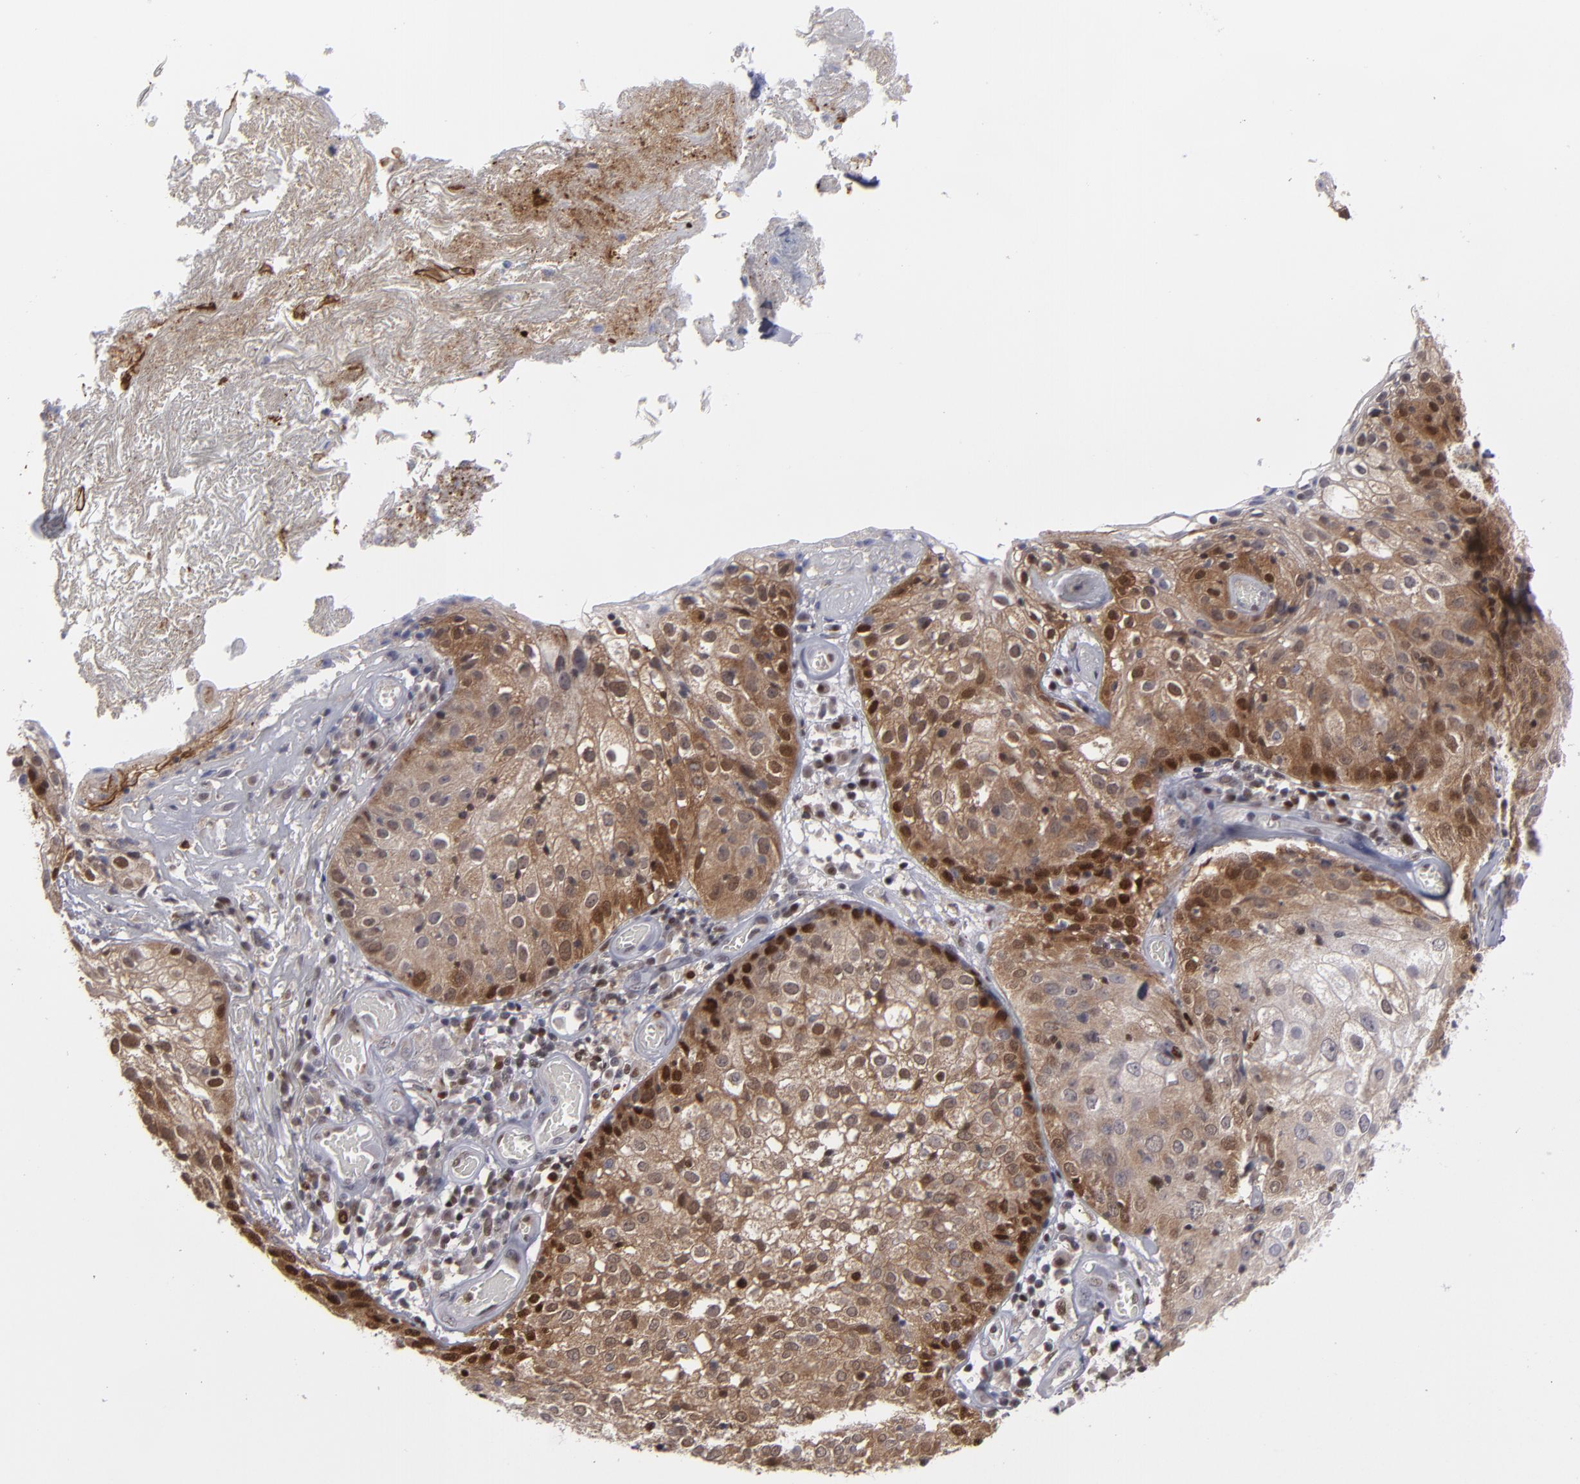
{"staining": {"intensity": "moderate", "quantity": "25%-75%", "location": "cytoplasmic/membranous,nuclear"}, "tissue": "skin cancer", "cell_type": "Tumor cells", "image_type": "cancer", "snomed": [{"axis": "morphology", "description": "Squamous cell carcinoma, NOS"}, {"axis": "topography", "description": "Skin"}], "caption": "Squamous cell carcinoma (skin) stained with a brown dye demonstrates moderate cytoplasmic/membranous and nuclear positive staining in about 25%-75% of tumor cells.", "gene": "GSR", "patient": {"sex": "male", "age": 65}}